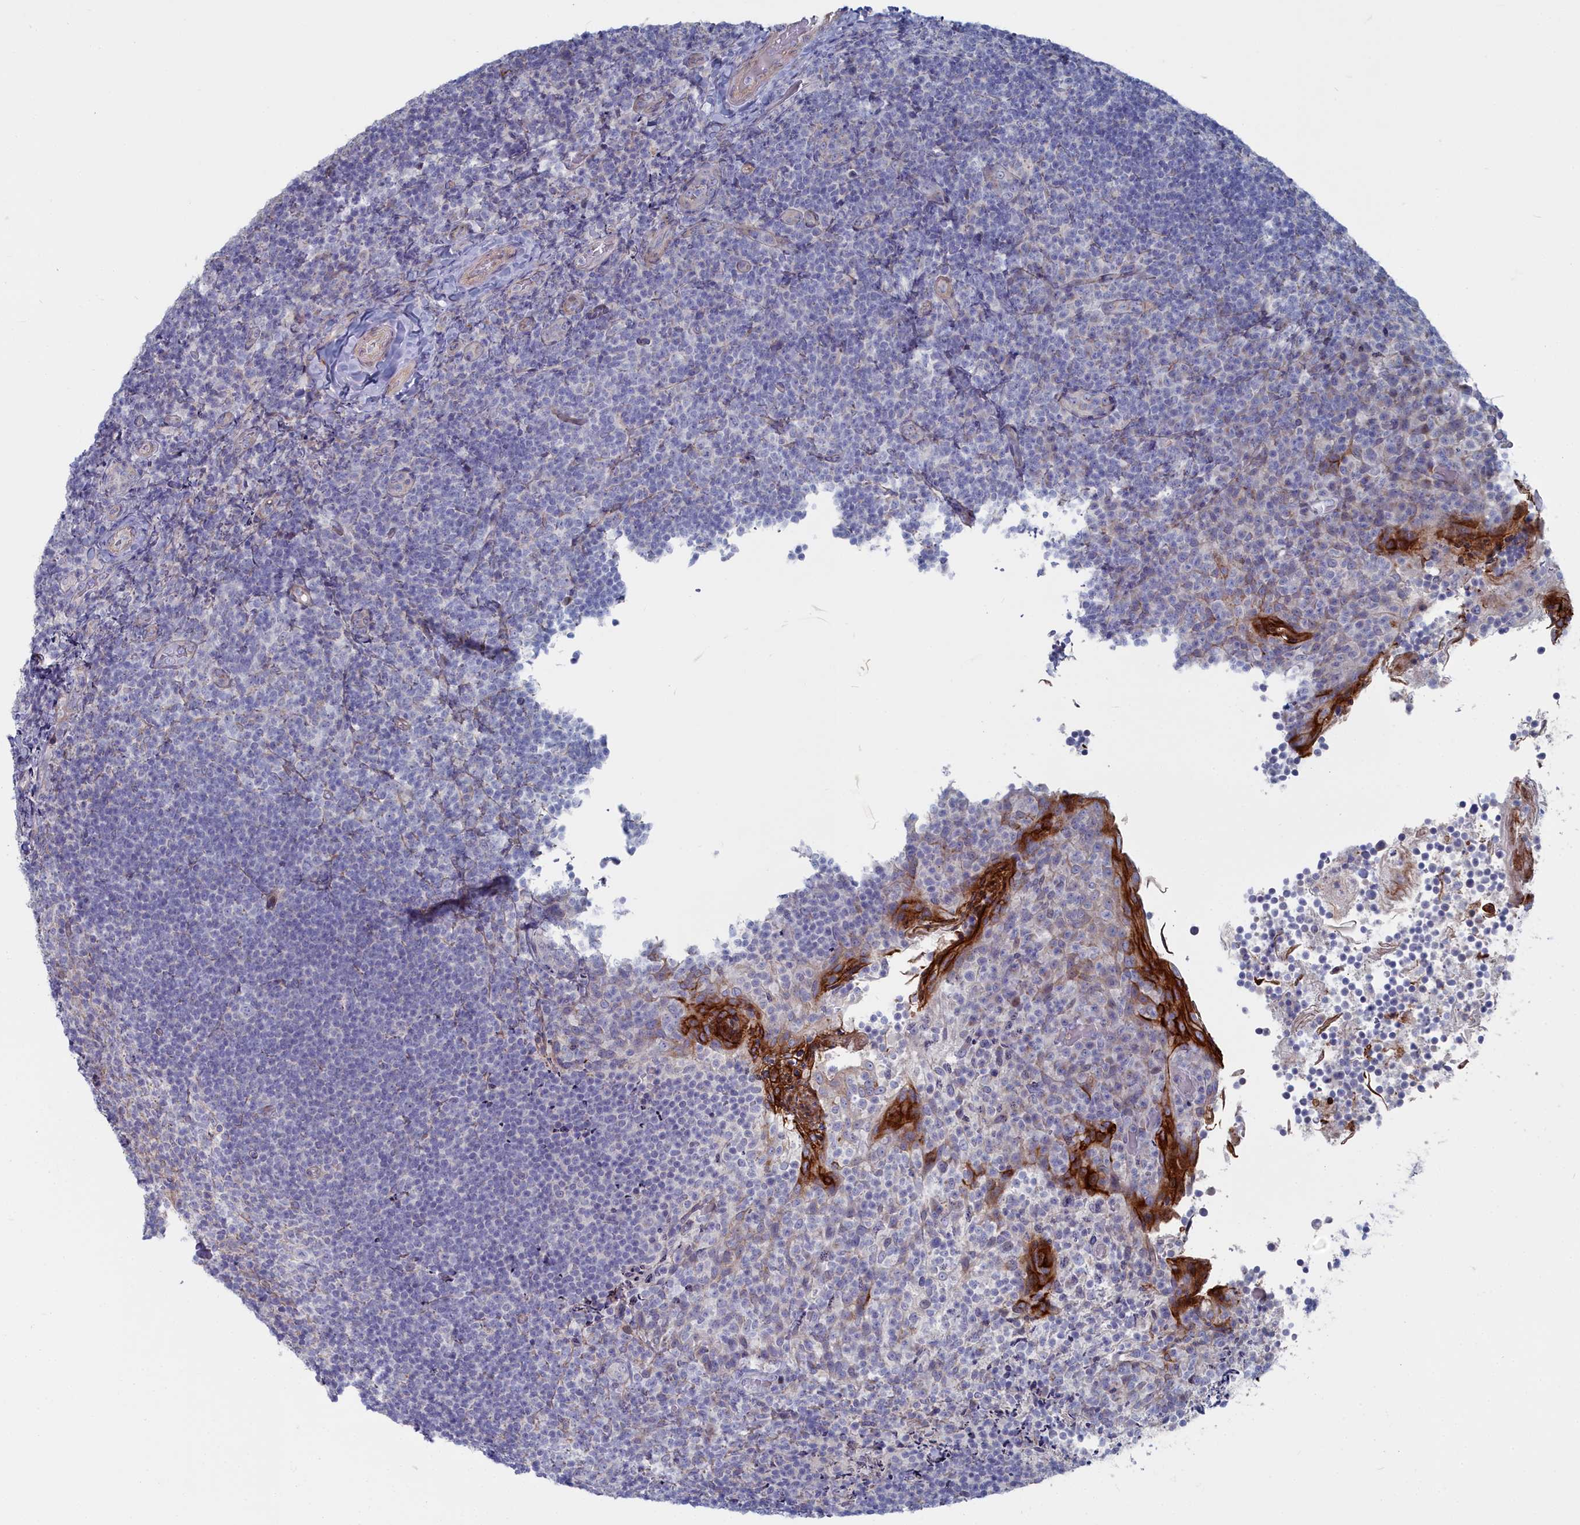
{"staining": {"intensity": "negative", "quantity": "none", "location": "none"}, "tissue": "tonsil", "cell_type": "Germinal center cells", "image_type": "normal", "snomed": [{"axis": "morphology", "description": "Normal tissue, NOS"}, {"axis": "topography", "description": "Tonsil"}], "caption": "High magnification brightfield microscopy of unremarkable tonsil stained with DAB (brown) and counterstained with hematoxylin (blue): germinal center cells show no significant expression.", "gene": "SHISAL2A", "patient": {"sex": "female", "age": 10}}